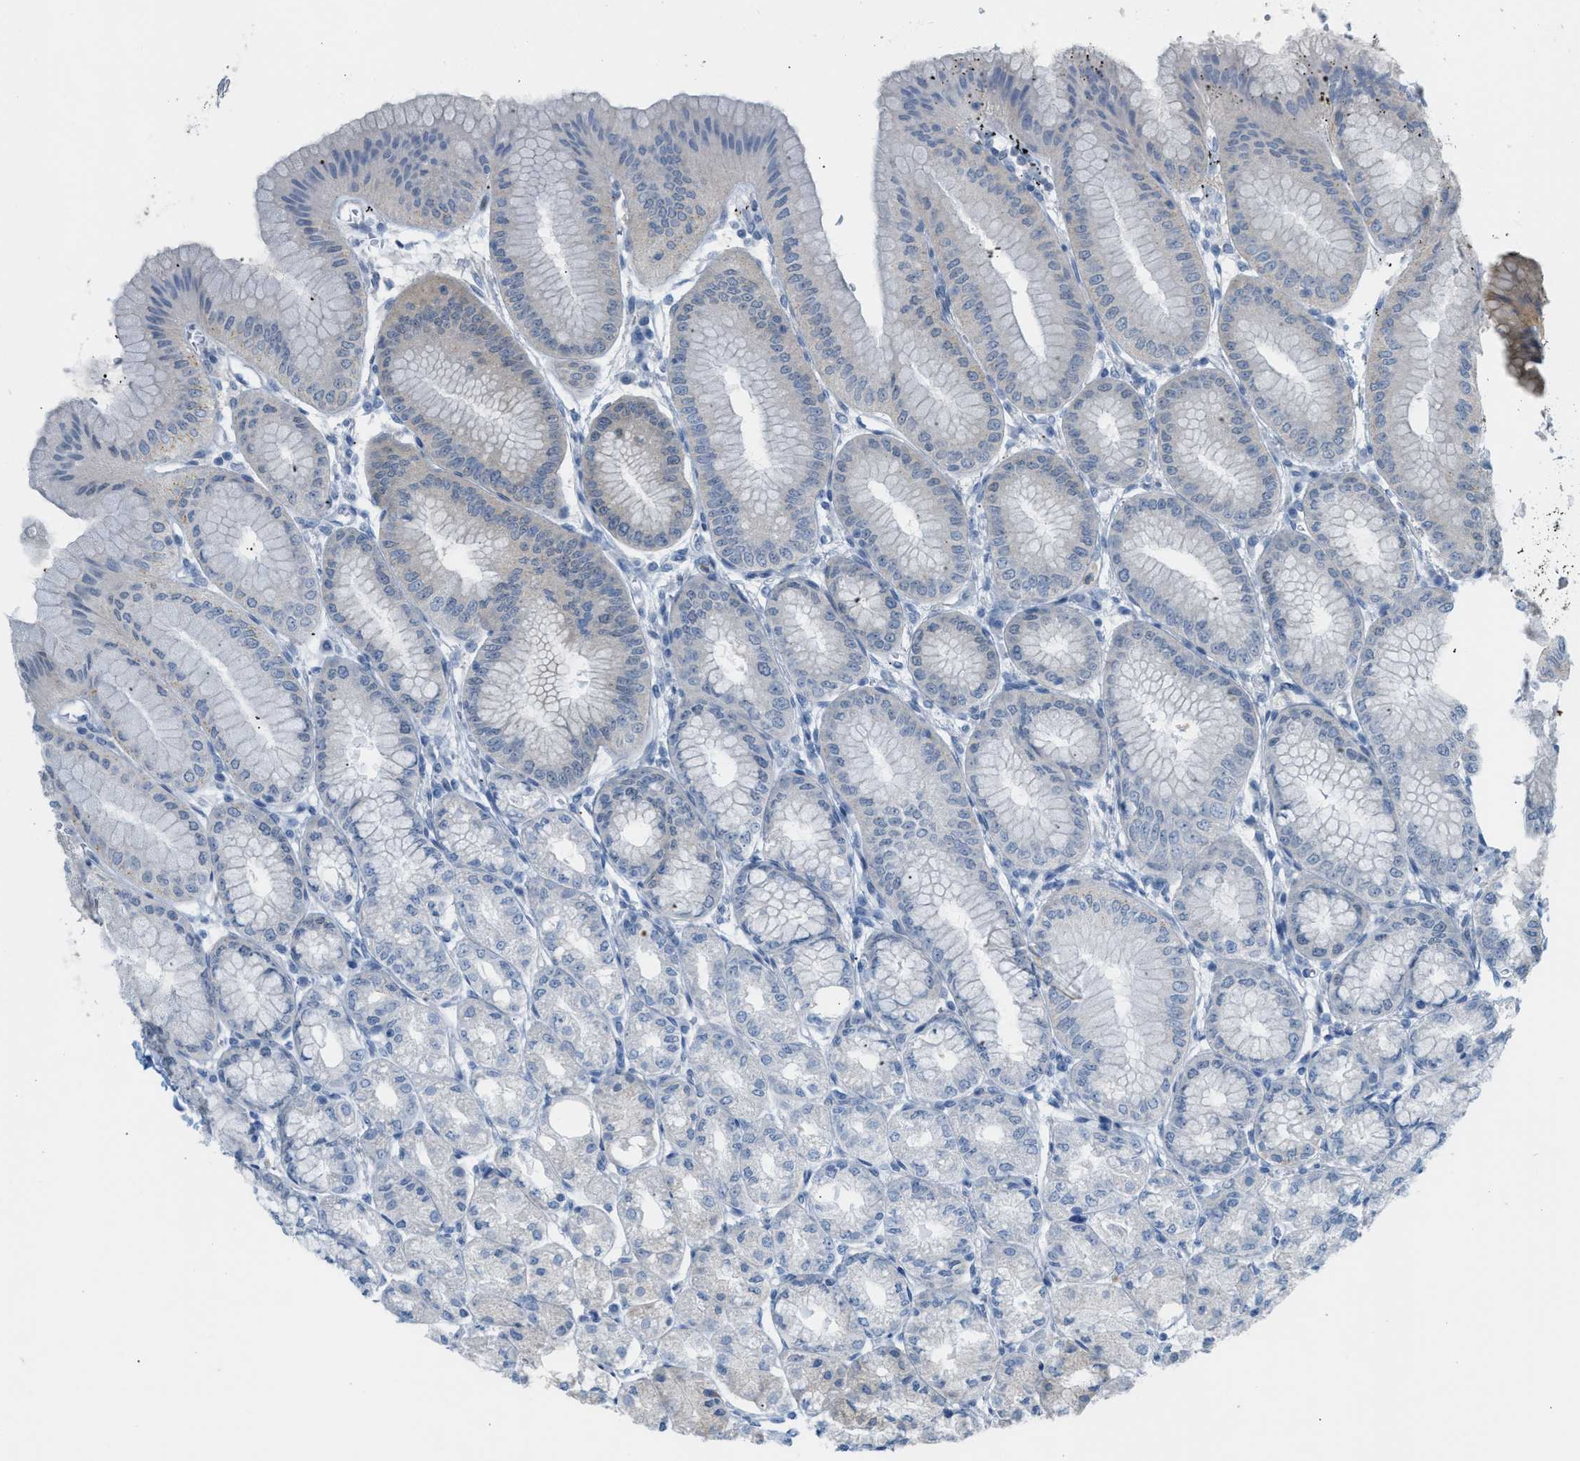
{"staining": {"intensity": "moderate", "quantity": "<25%", "location": "cytoplasmic/membranous"}, "tissue": "stomach", "cell_type": "Glandular cells", "image_type": "normal", "snomed": [{"axis": "morphology", "description": "Normal tissue, NOS"}, {"axis": "topography", "description": "Stomach, lower"}], "caption": "Normal stomach demonstrates moderate cytoplasmic/membranous positivity in about <25% of glandular cells, visualized by immunohistochemistry.", "gene": "ZNF408", "patient": {"sex": "male", "age": 71}}